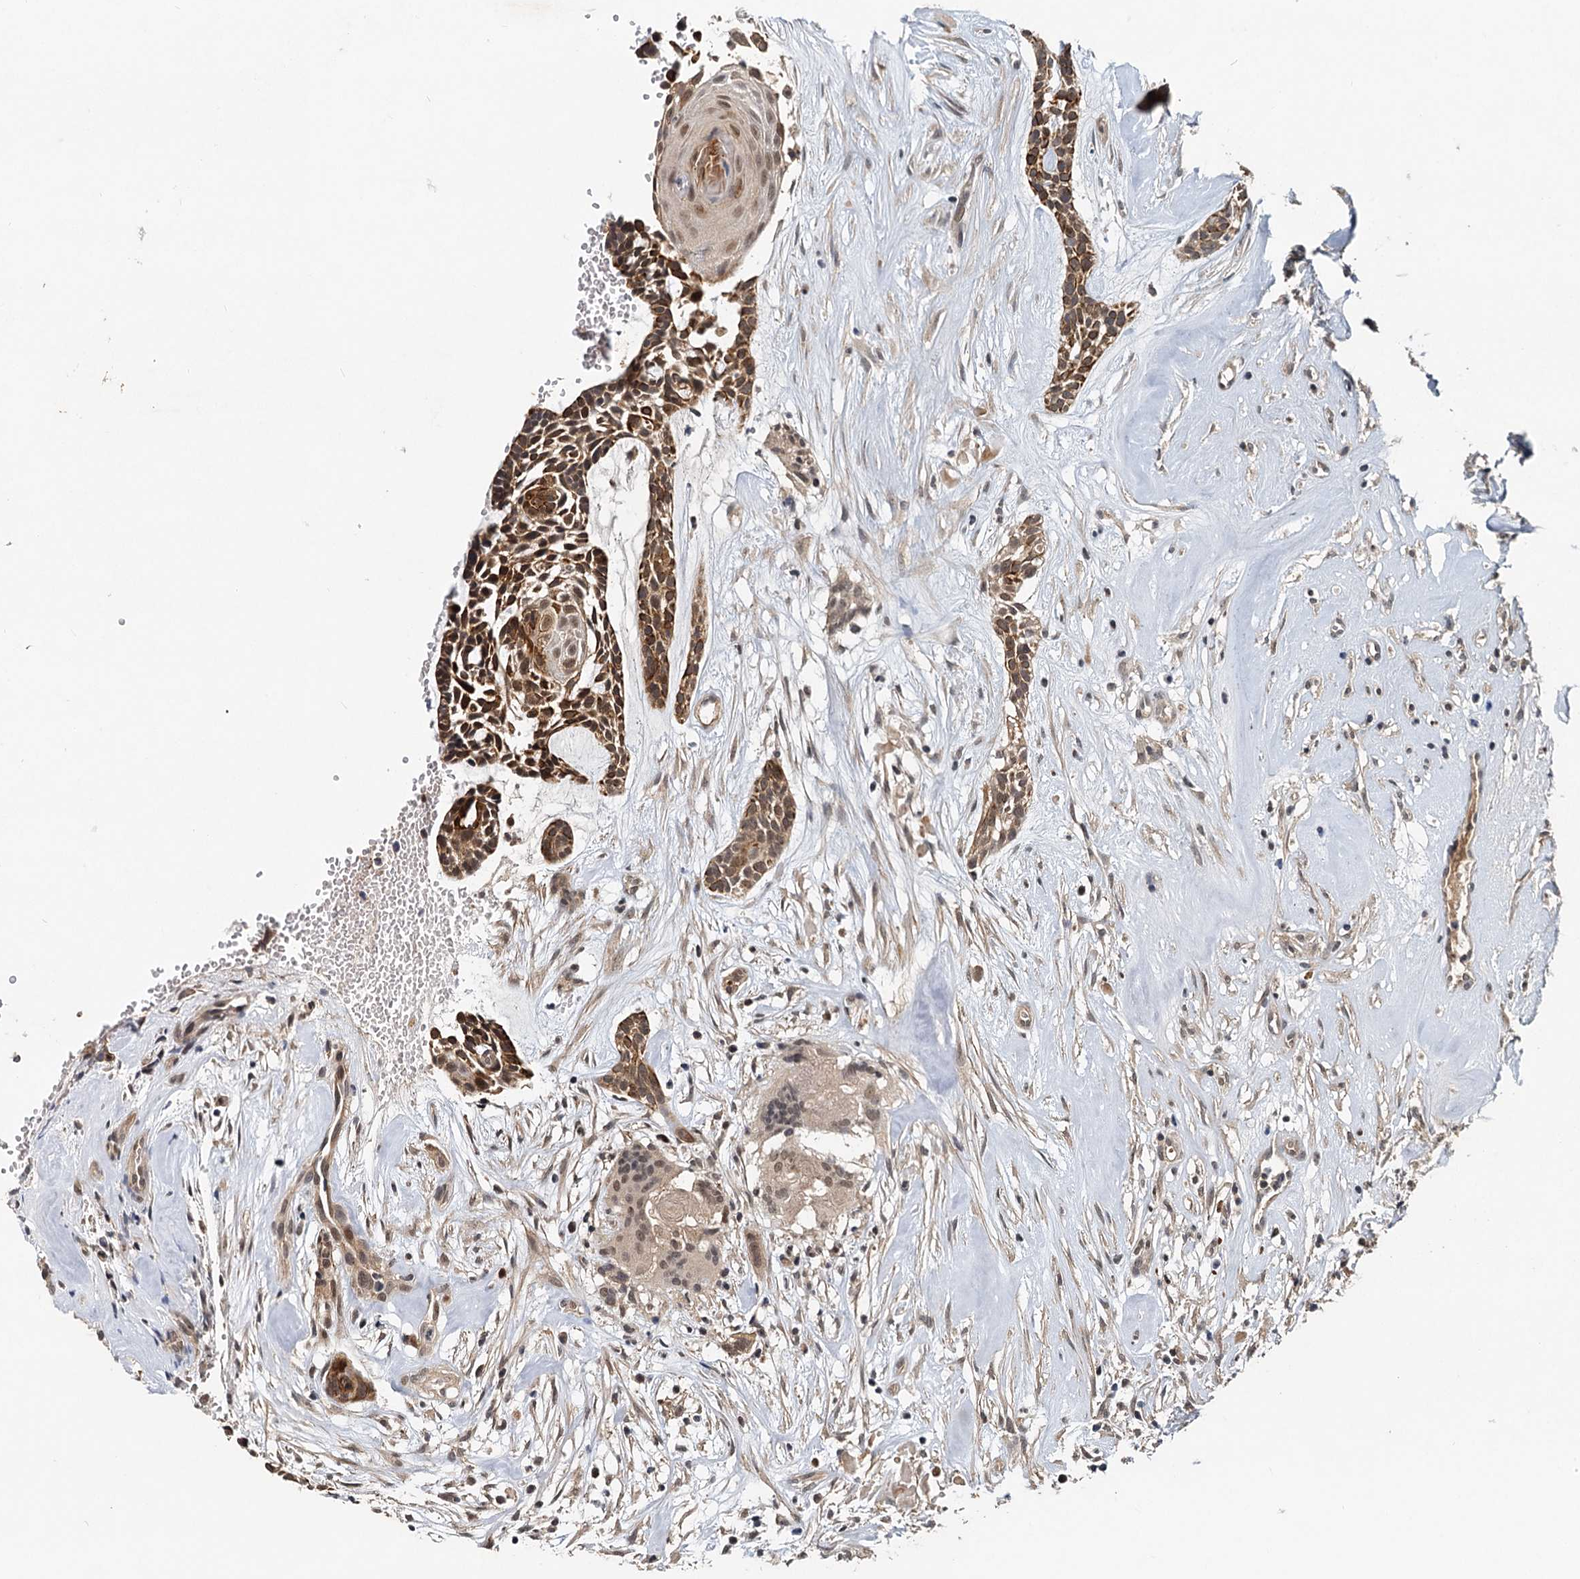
{"staining": {"intensity": "moderate", "quantity": ">75%", "location": "cytoplasmic/membranous,nuclear"}, "tissue": "head and neck cancer", "cell_type": "Tumor cells", "image_type": "cancer", "snomed": [{"axis": "morphology", "description": "Adenocarcinoma, NOS"}, {"axis": "topography", "description": "Subcutis"}, {"axis": "topography", "description": "Head-Neck"}], "caption": "There is medium levels of moderate cytoplasmic/membranous and nuclear positivity in tumor cells of head and neck cancer (adenocarcinoma), as demonstrated by immunohistochemical staining (brown color).", "gene": "RITA1", "patient": {"sex": "female", "age": 73}}